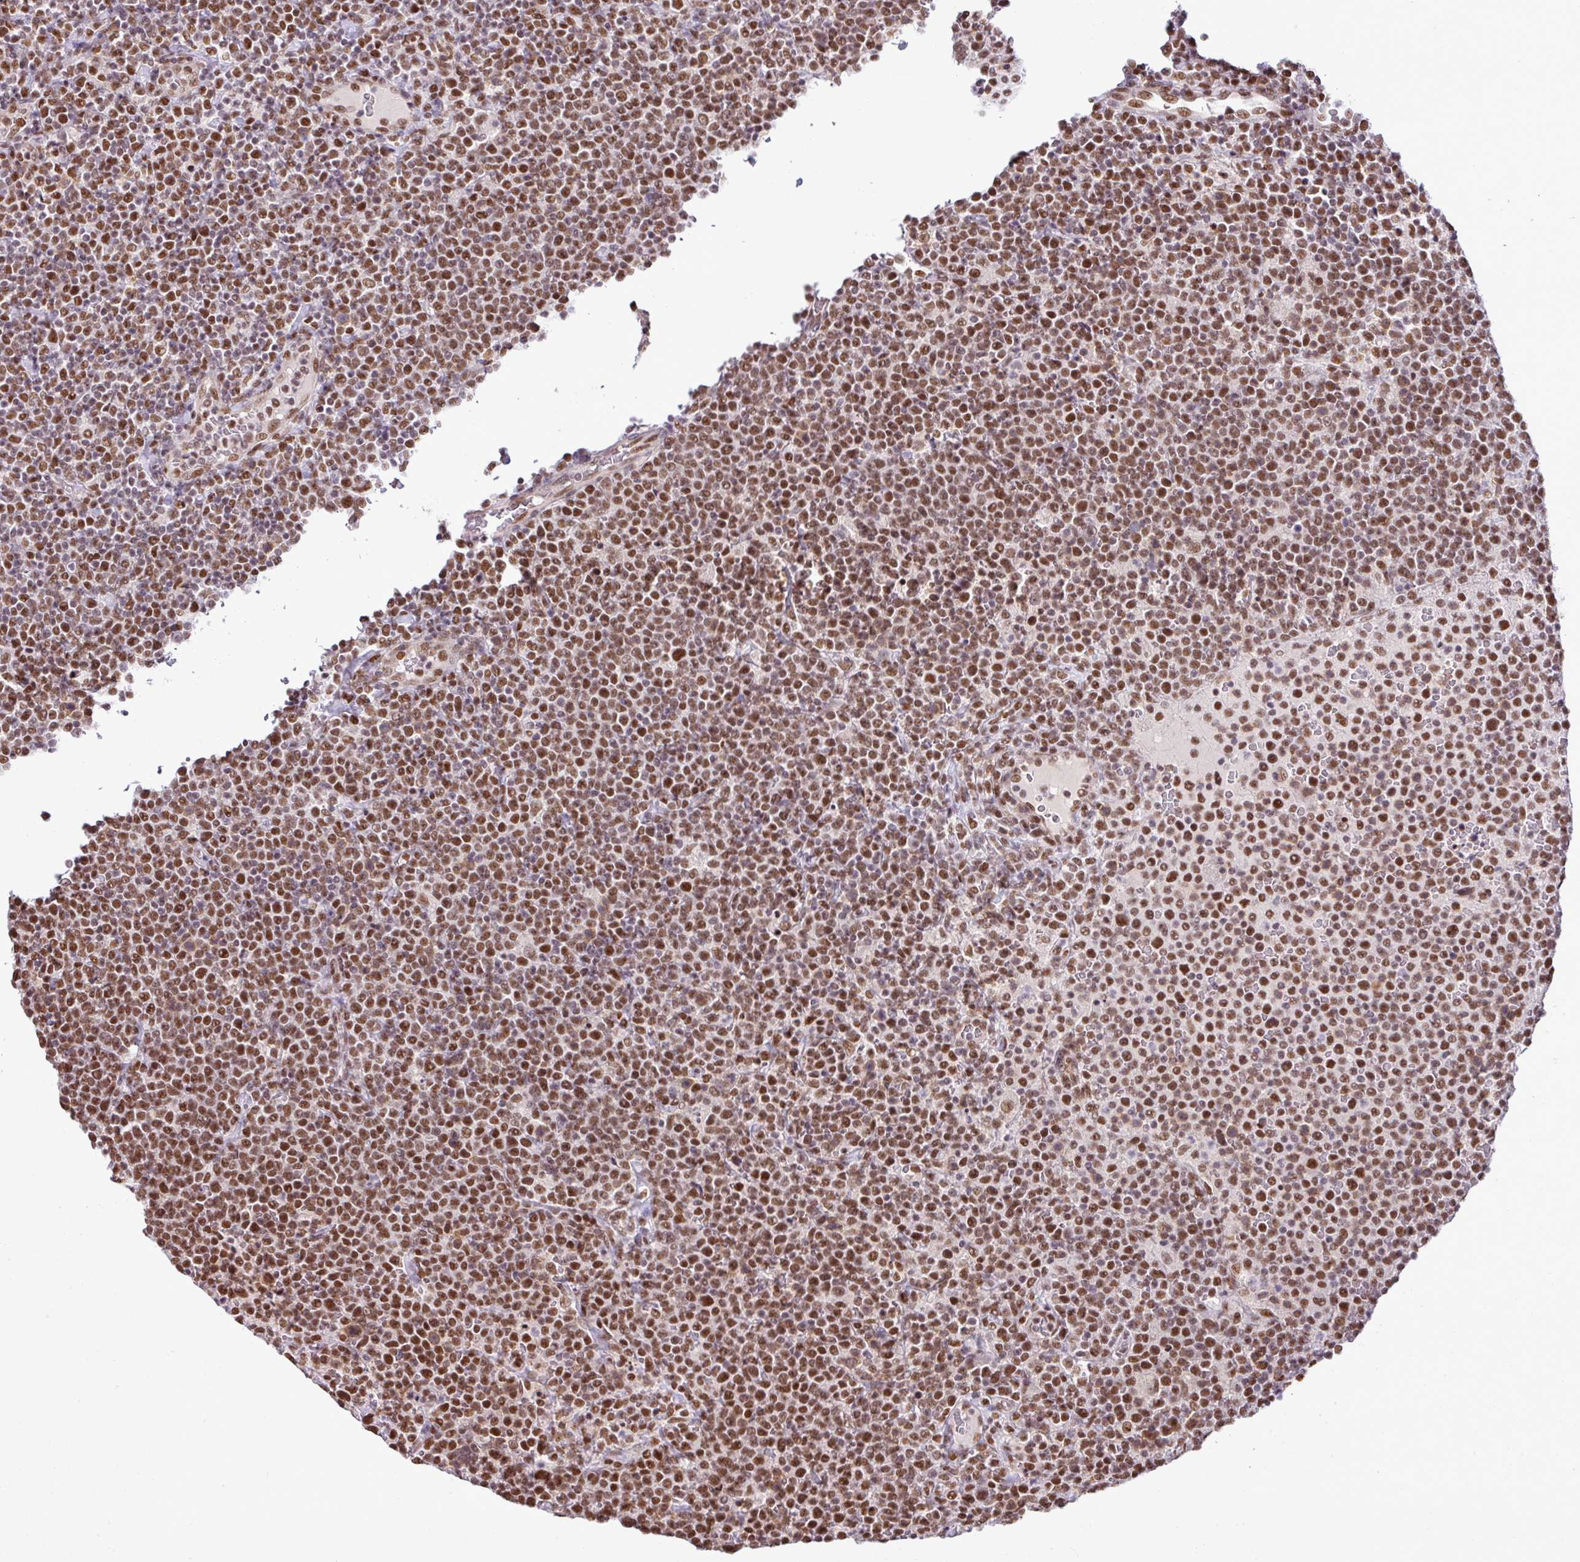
{"staining": {"intensity": "moderate", "quantity": ">75%", "location": "nuclear"}, "tissue": "lymphoma", "cell_type": "Tumor cells", "image_type": "cancer", "snomed": [{"axis": "morphology", "description": "Malignant lymphoma, non-Hodgkin's type, High grade"}, {"axis": "topography", "description": "Lymph node"}], "caption": "High-grade malignant lymphoma, non-Hodgkin's type tissue demonstrates moderate nuclear positivity in approximately >75% of tumor cells", "gene": "PGAP4", "patient": {"sex": "male", "age": 61}}